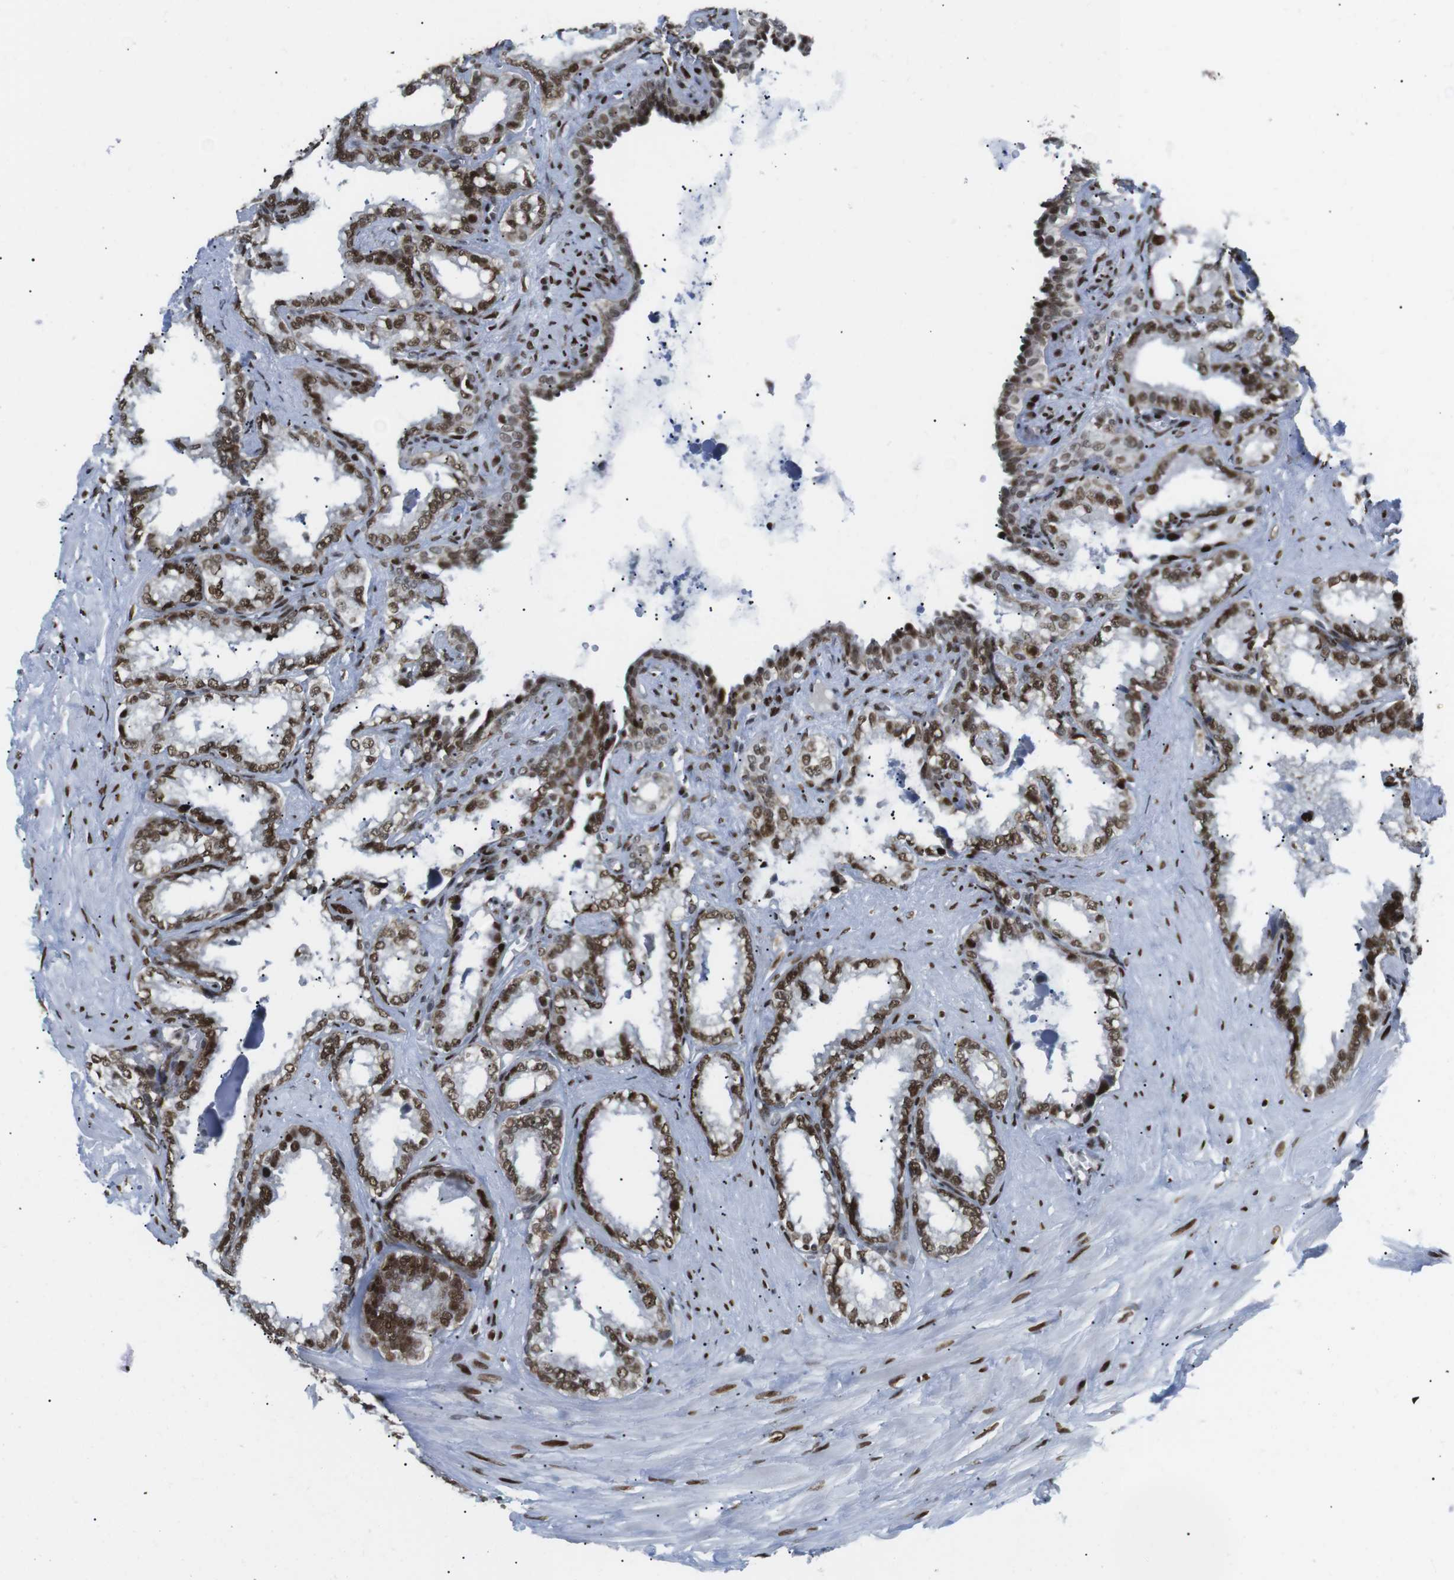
{"staining": {"intensity": "strong", "quantity": ">75%", "location": "nuclear"}, "tissue": "seminal vesicle", "cell_type": "Glandular cells", "image_type": "normal", "snomed": [{"axis": "morphology", "description": "Normal tissue, NOS"}, {"axis": "topography", "description": "Seminal veicle"}], "caption": "Unremarkable seminal vesicle was stained to show a protein in brown. There is high levels of strong nuclear staining in approximately >75% of glandular cells. Using DAB (brown) and hematoxylin (blue) stains, captured at high magnification using brightfield microscopy.", "gene": "ARID1A", "patient": {"sex": "male", "age": 64}}